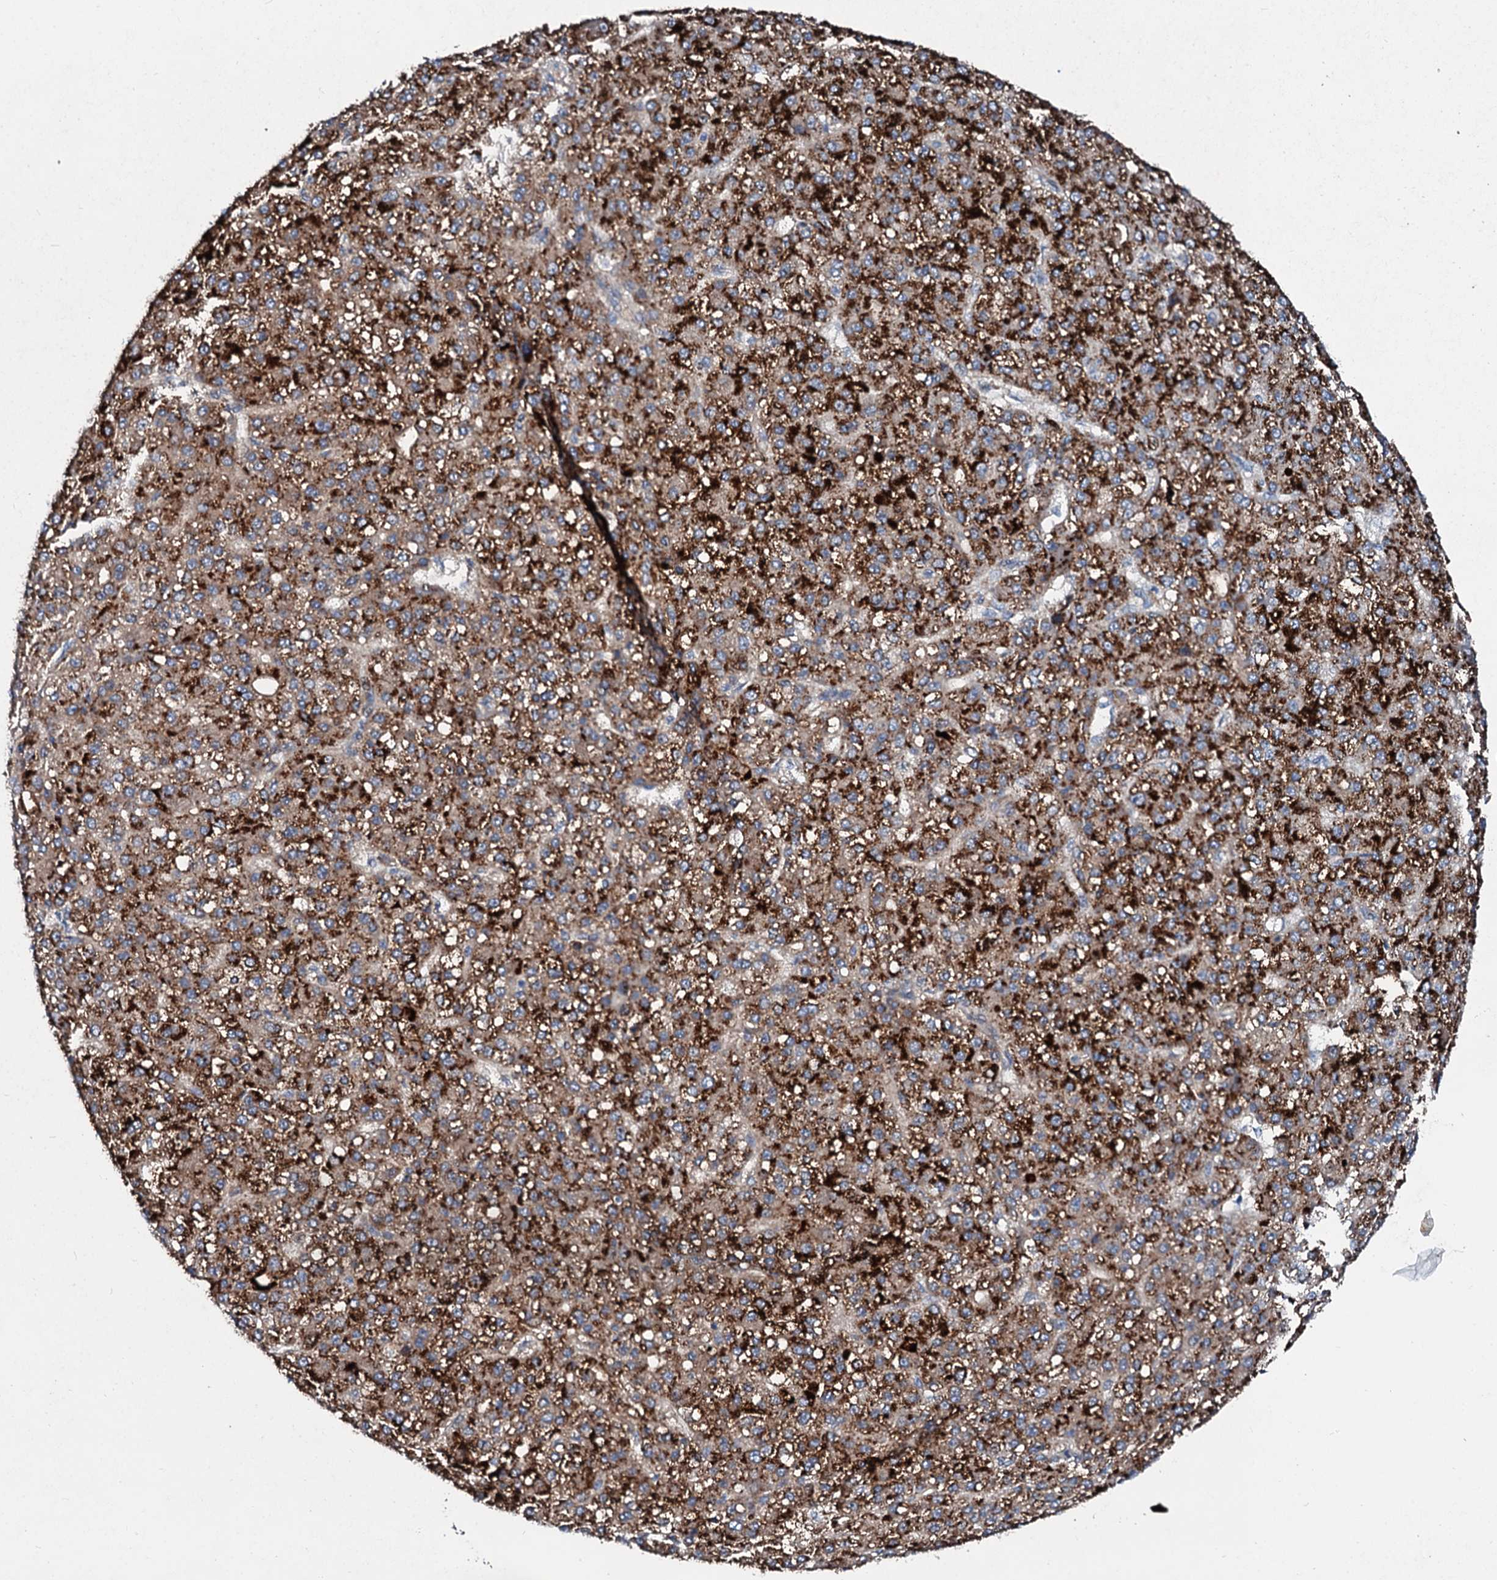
{"staining": {"intensity": "strong", "quantity": ">75%", "location": "cytoplasmic/membranous"}, "tissue": "liver cancer", "cell_type": "Tumor cells", "image_type": "cancer", "snomed": [{"axis": "morphology", "description": "Carcinoma, Hepatocellular, NOS"}, {"axis": "topography", "description": "Liver"}], "caption": "This is a micrograph of immunohistochemistry (IHC) staining of liver cancer, which shows strong expression in the cytoplasmic/membranous of tumor cells.", "gene": "SLC10A7", "patient": {"sex": "male", "age": 67}}